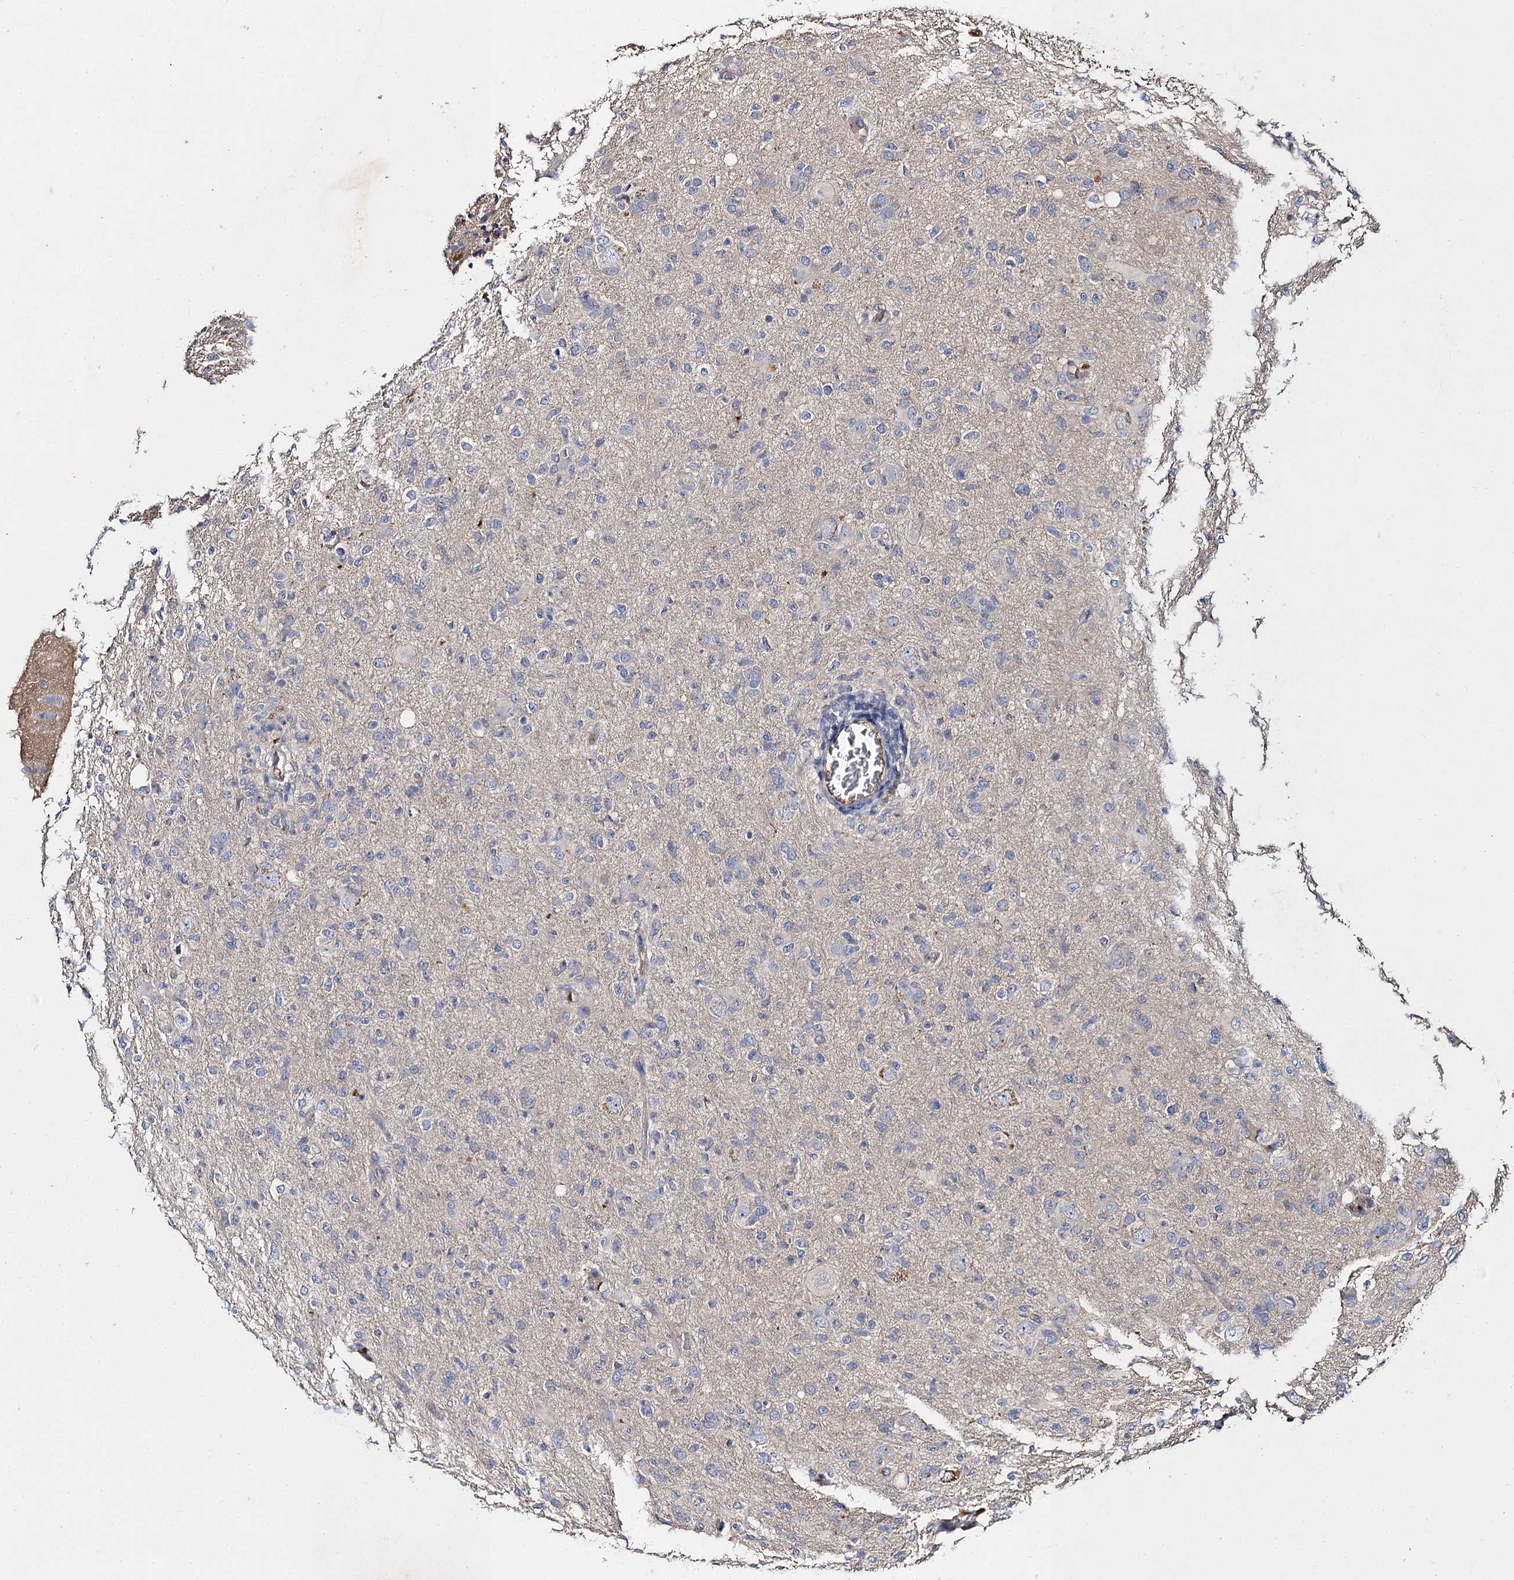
{"staining": {"intensity": "negative", "quantity": "none", "location": "none"}, "tissue": "glioma", "cell_type": "Tumor cells", "image_type": "cancer", "snomed": [{"axis": "morphology", "description": "Glioma, malignant, High grade"}, {"axis": "topography", "description": "Brain"}], "caption": "Photomicrograph shows no significant protein positivity in tumor cells of malignant glioma (high-grade).", "gene": "SLC11A2", "patient": {"sex": "female", "age": 57}}